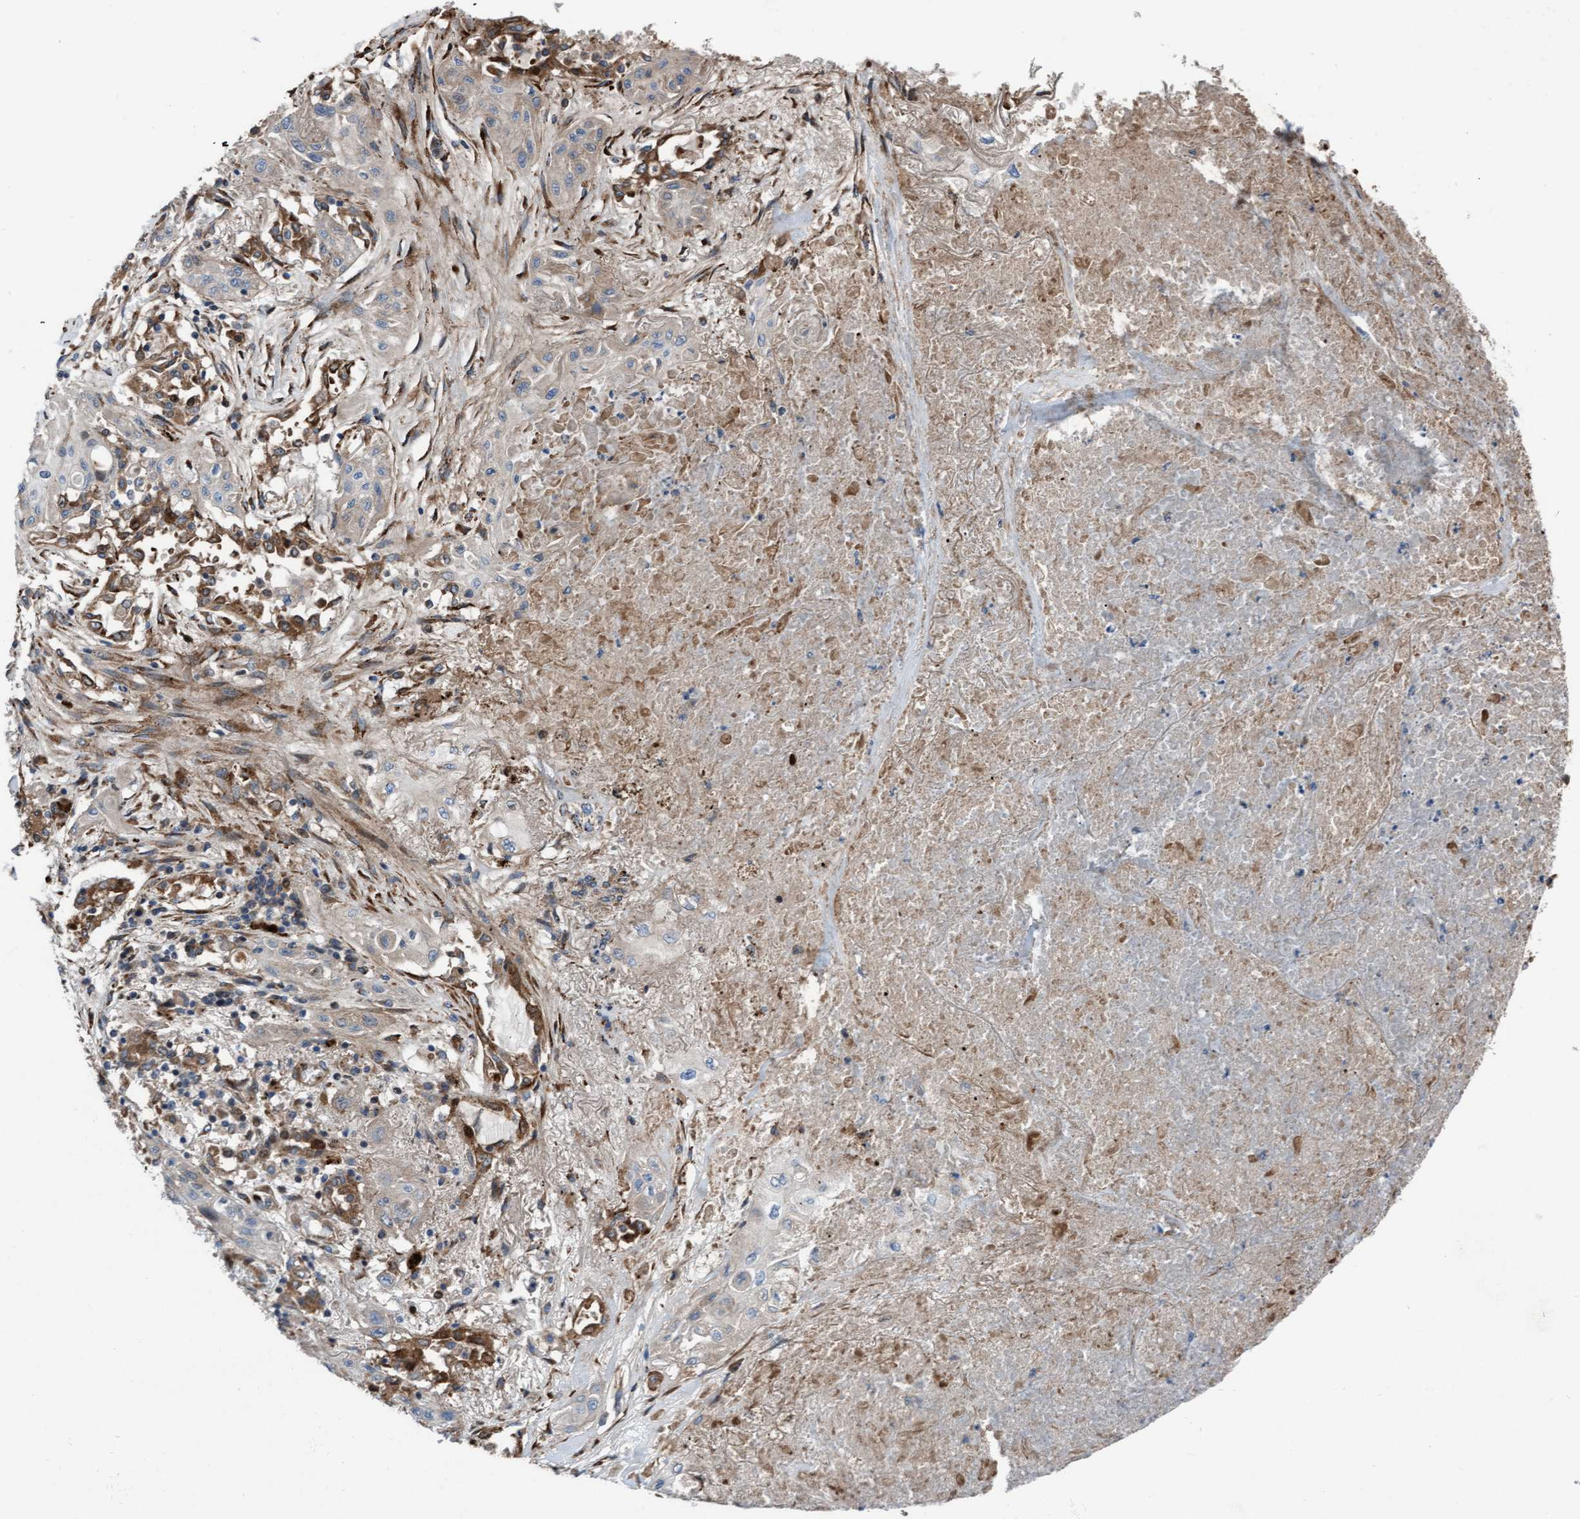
{"staining": {"intensity": "weak", "quantity": "<25%", "location": "cytoplasmic/membranous"}, "tissue": "lung cancer", "cell_type": "Tumor cells", "image_type": "cancer", "snomed": [{"axis": "morphology", "description": "Squamous cell carcinoma, NOS"}, {"axis": "topography", "description": "Lung"}], "caption": "The image reveals no significant staining in tumor cells of lung cancer. Nuclei are stained in blue.", "gene": "KLHL26", "patient": {"sex": "female", "age": 47}}